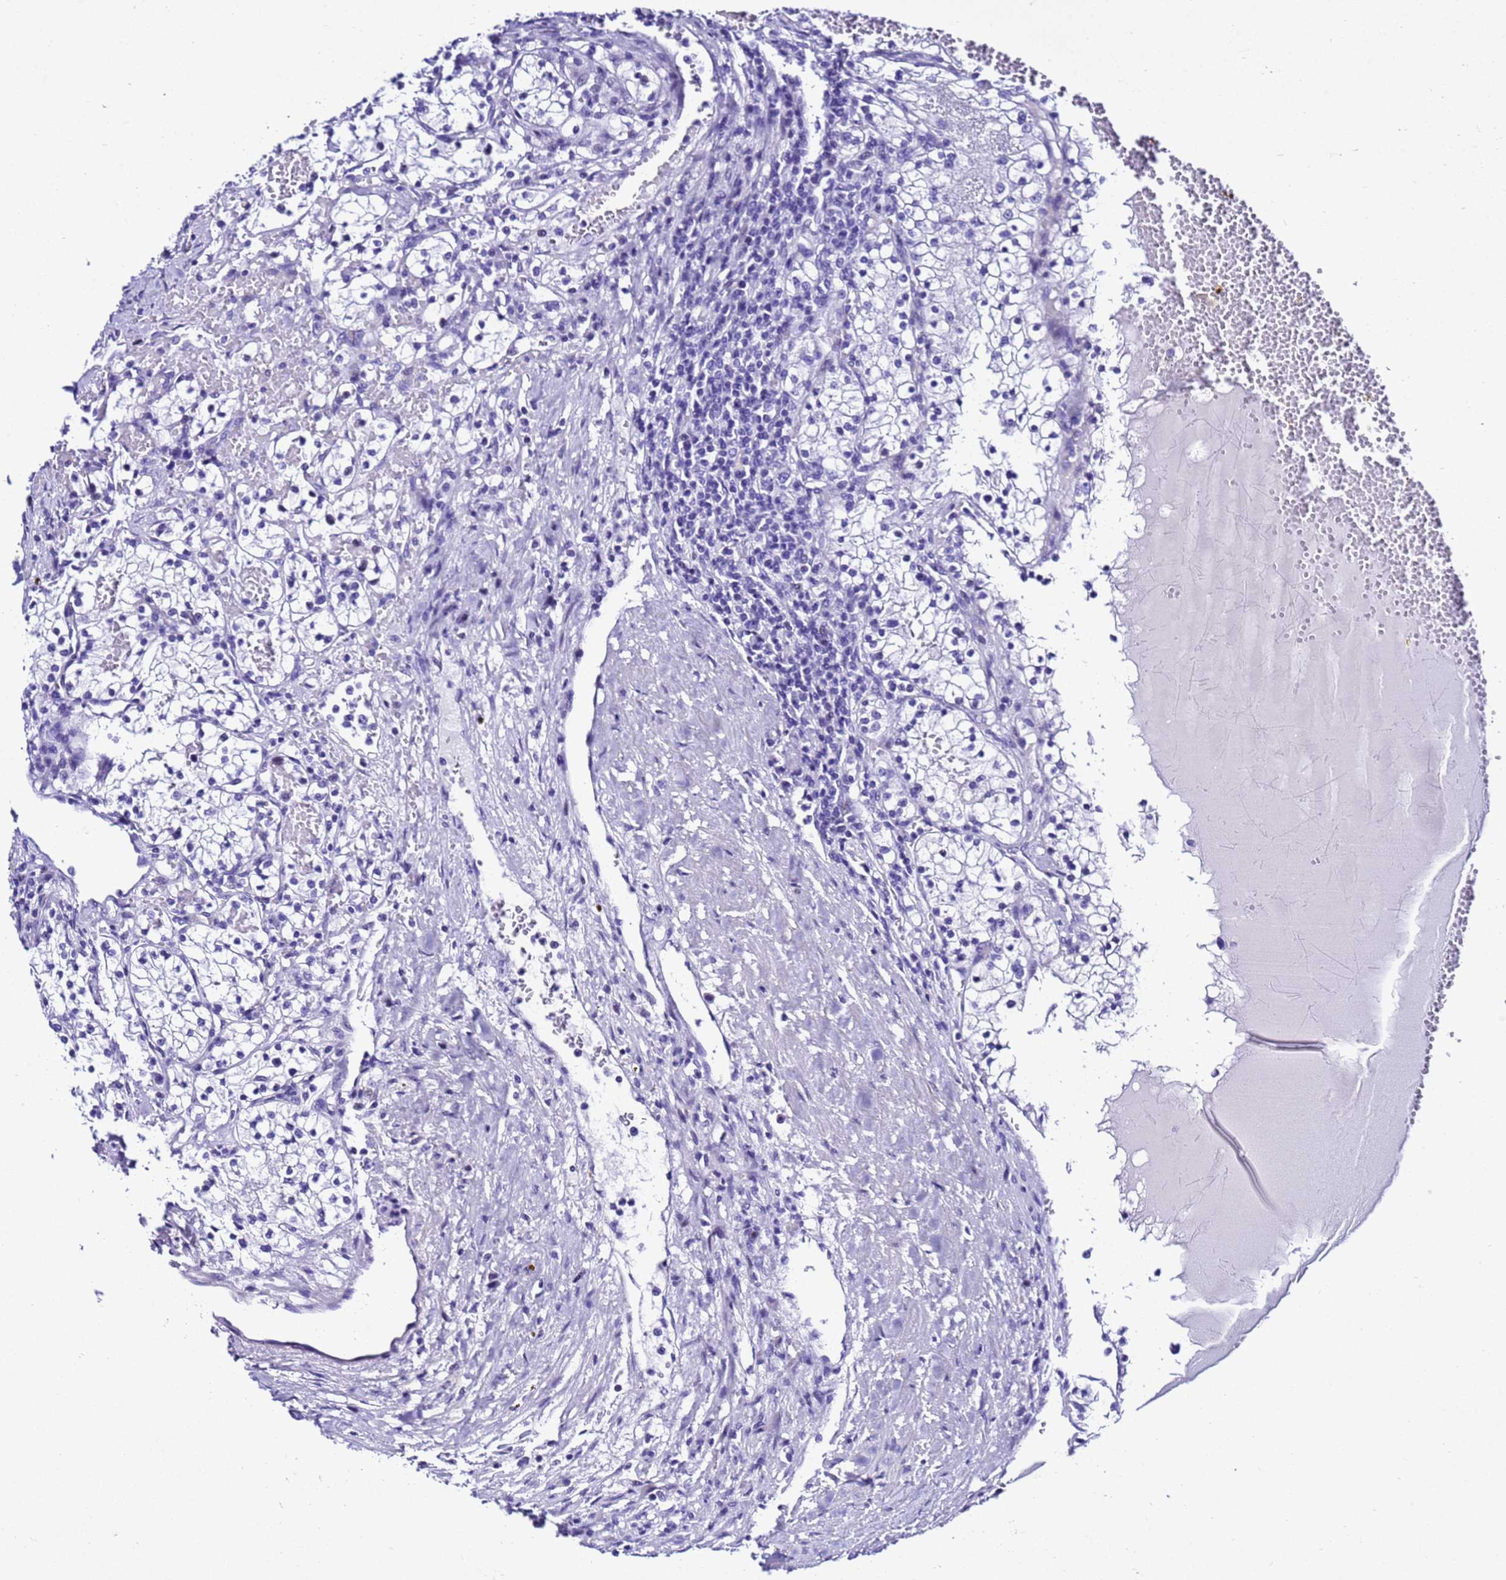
{"staining": {"intensity": "negative", "quantity": "none", "location": "none"}, "tissue": "renal cancer", "cell_type": "Tumor cells", "image_type": "cancer", "snomed": [{"axis": "morphology", "description": "Normal tissue, NOS"}, {"axis": "morphology", "description": "Adenocarcinoma, NOS"}, {"axis": "topography", "description": "Kidney"}], "caption": "Immunohistochemistry photomicrograph of neoplastic tissue: human renal cancer (adenocarcinoma) stained with DAB (3,3'-diaminobenzidine) demonstrates no significant protein expression in tumor cells.", "gene": "ZNF417", "patient": {"sex": "male", "age": 68}}